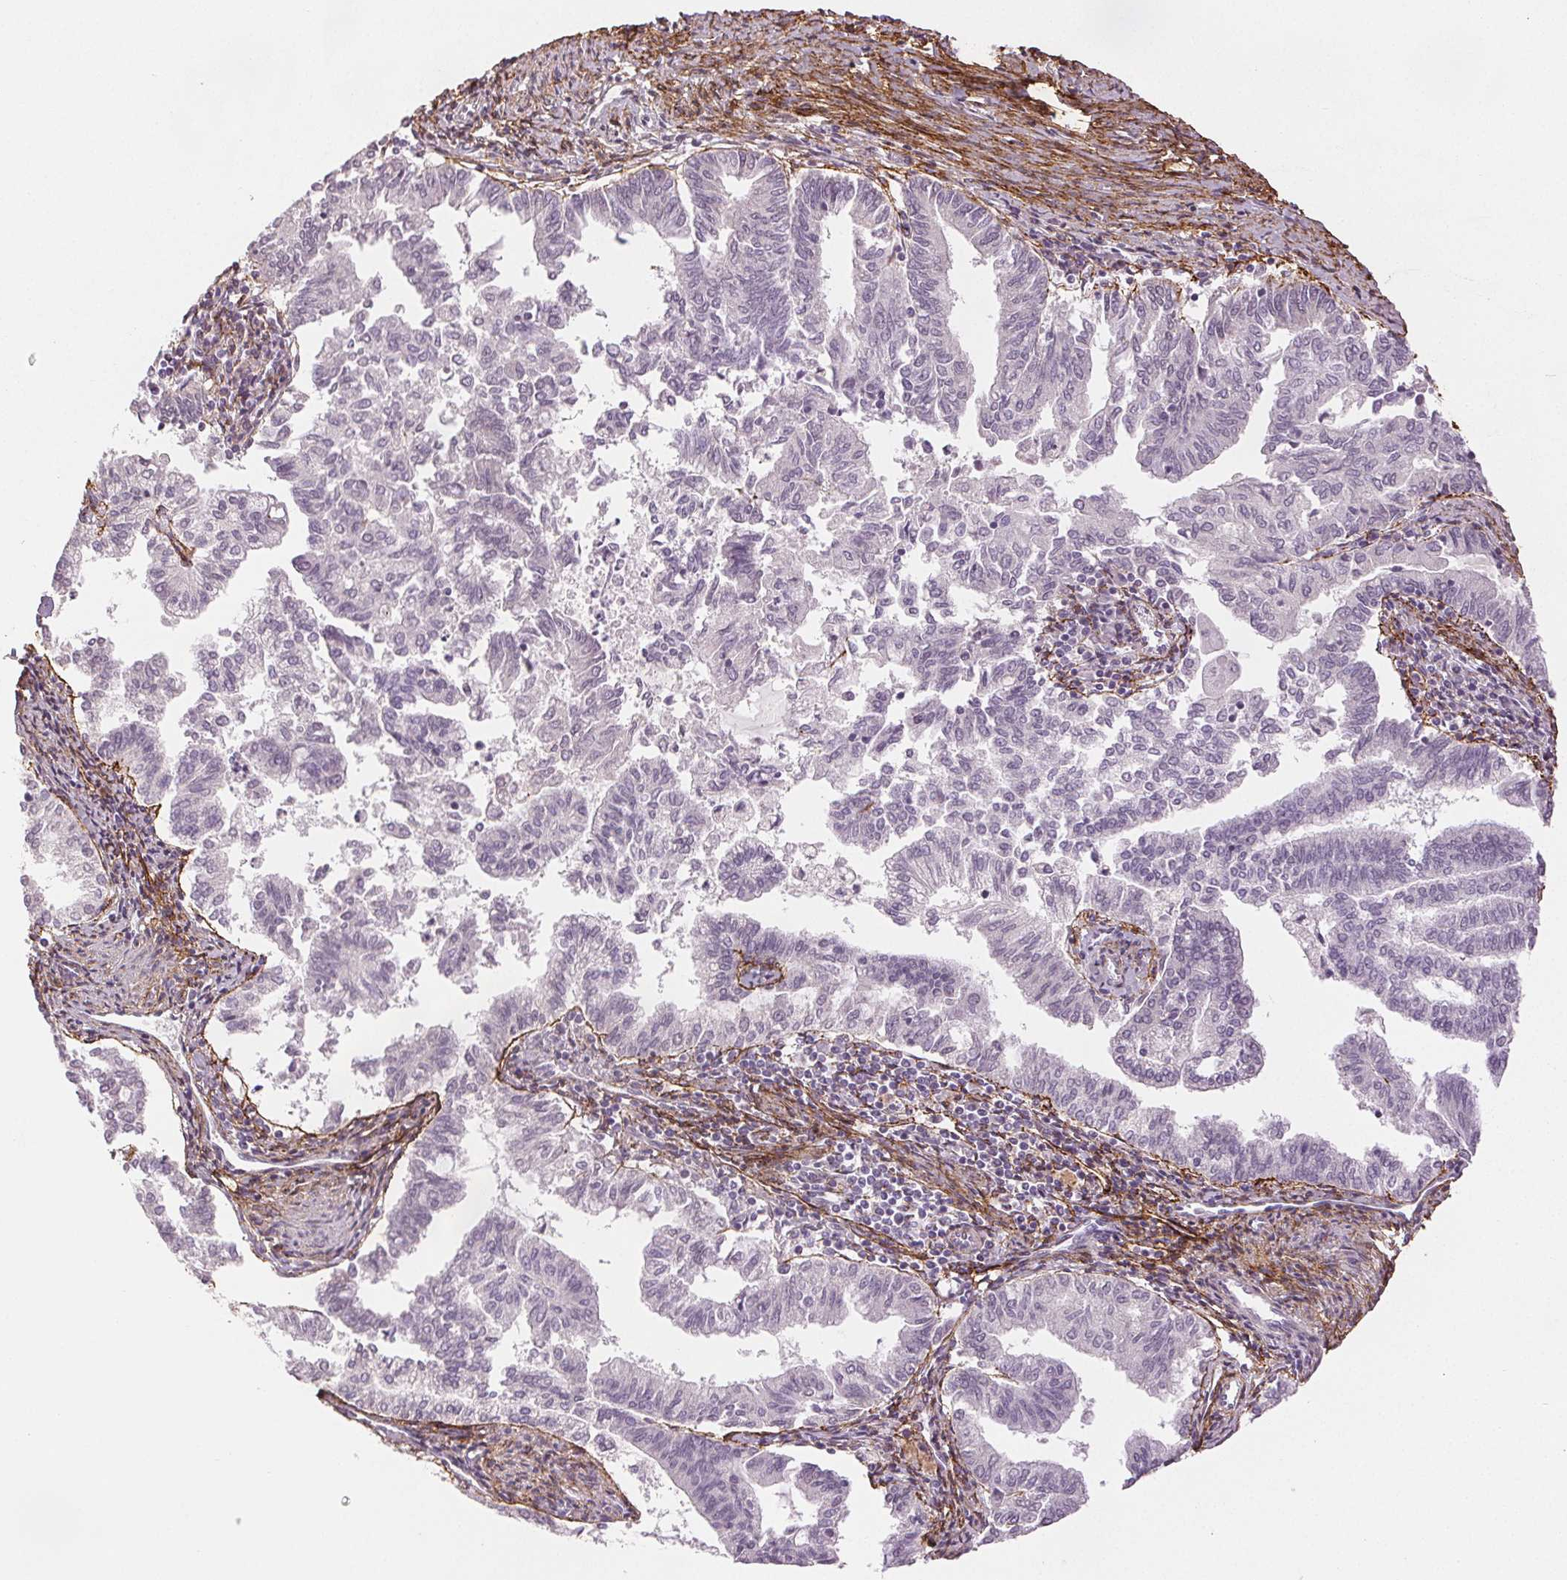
{"staining": {"intensity": "negative", "quantity": "none", "location": "none"}, "tissue": "endometrial cancer", "cell_type": "Tumor cells", "image_type": "cancer", "snomed": [{"axis": "morphology", "description": "Adenocarcinoma, NOS"}, {"axis": "topography", "description": "Endometrium"}], "caption": "An image of adenocarcinoma (endometrial) stained for a protein exhibits no brown staining in tumor cells.", "gene": "FBN1", "patient": {"sex": "female", "age": 79}}